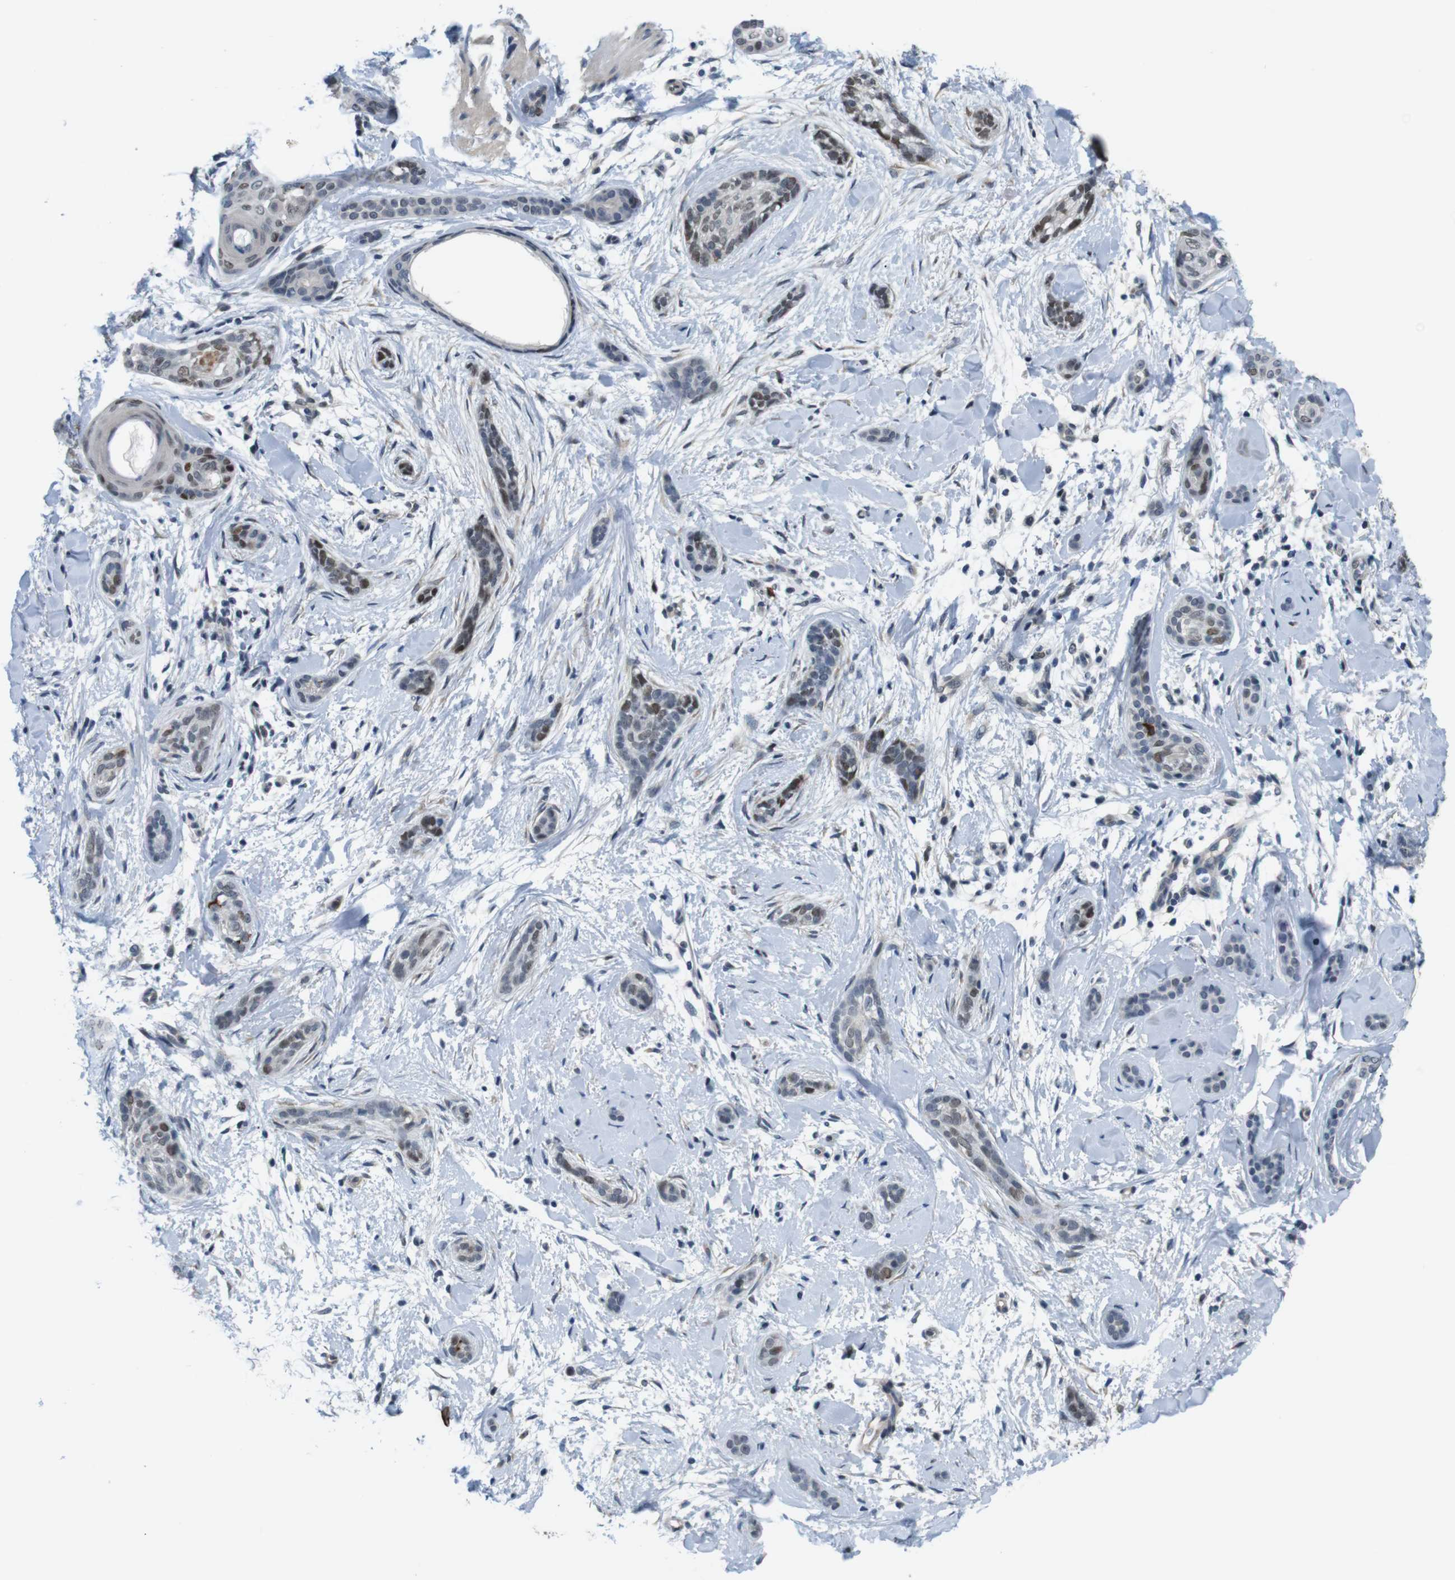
{"staining": {"intensity": "weak", "quantity": "25%-75%", "location": "nuclear"}, "tissue": "skin cancer", "cell_type": "Tumor cells", "image_type": "cancer", "snomed": [{"axis": "morphology", "description": "Basal cell carcinoma"}, {"axis": "morphology", "description": "Adnexal tumor, benign"}, {"axis": "topography", "description": "Skin"}], "caption": "This is a histology image of immunohistochemistry staining of skin cancer, which shows weak staining in the nuclear of tumor cells.", "gene": "SMCO2", "patient": {"sex": "female", "age": 42}}